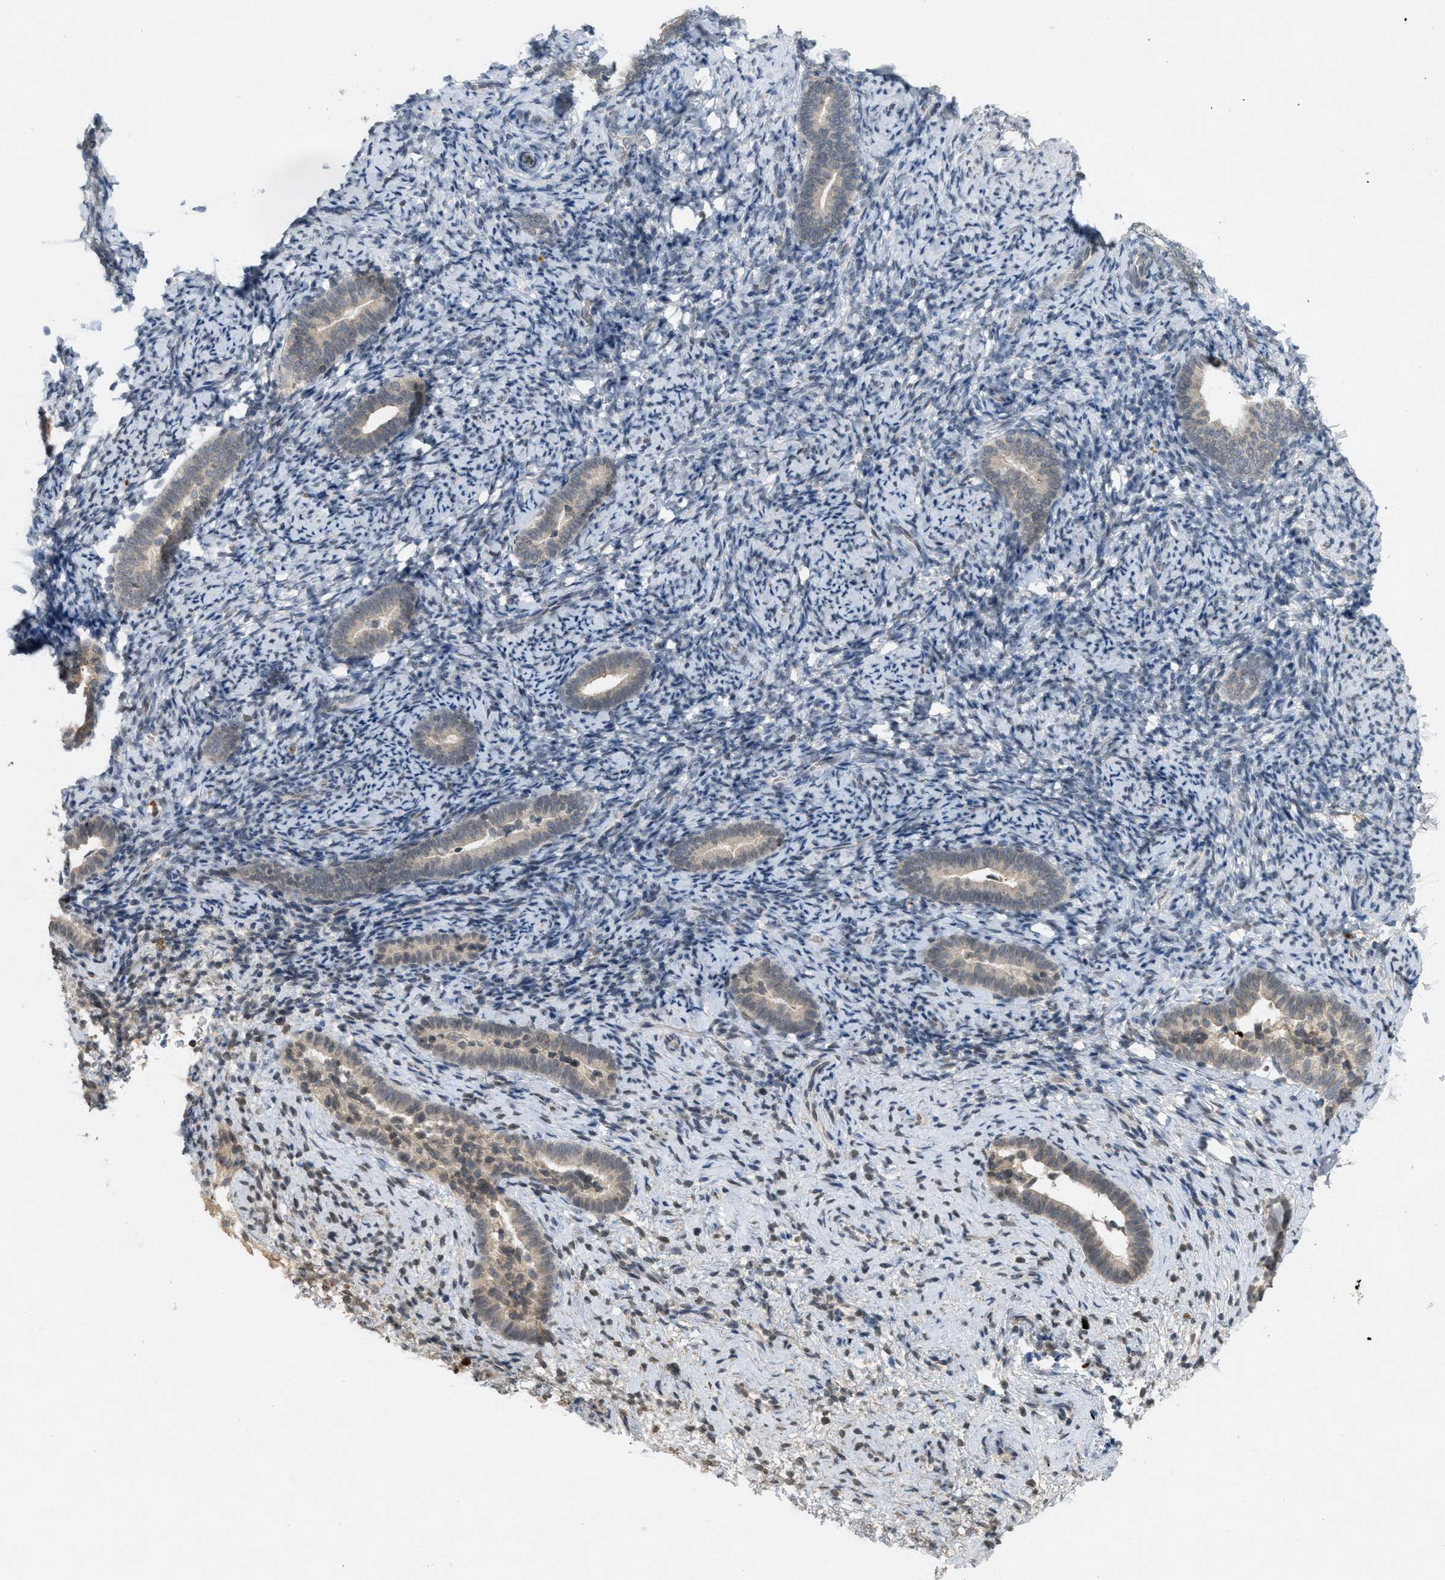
{"staining": {"intensity": "negative", "quantity": "none", "location": "none"}, "tissue": "endometrium", "cell_type": "Cells in endometrial stroma", "image_type": "normal", "snomed": [{"axis": "morphology", "description": "Normal tissue, NOS"}, {"axis": "topography", "description": "Endometrium"}], "caption": "Immunohistochemistry (IHC) micrograph of benign human endometrium stained for a protein (brown), which exhibits no positivity in cells in endometrial stroma.", "gene": "ABHD6", "patient": {"sex": "female", "age": 51}}